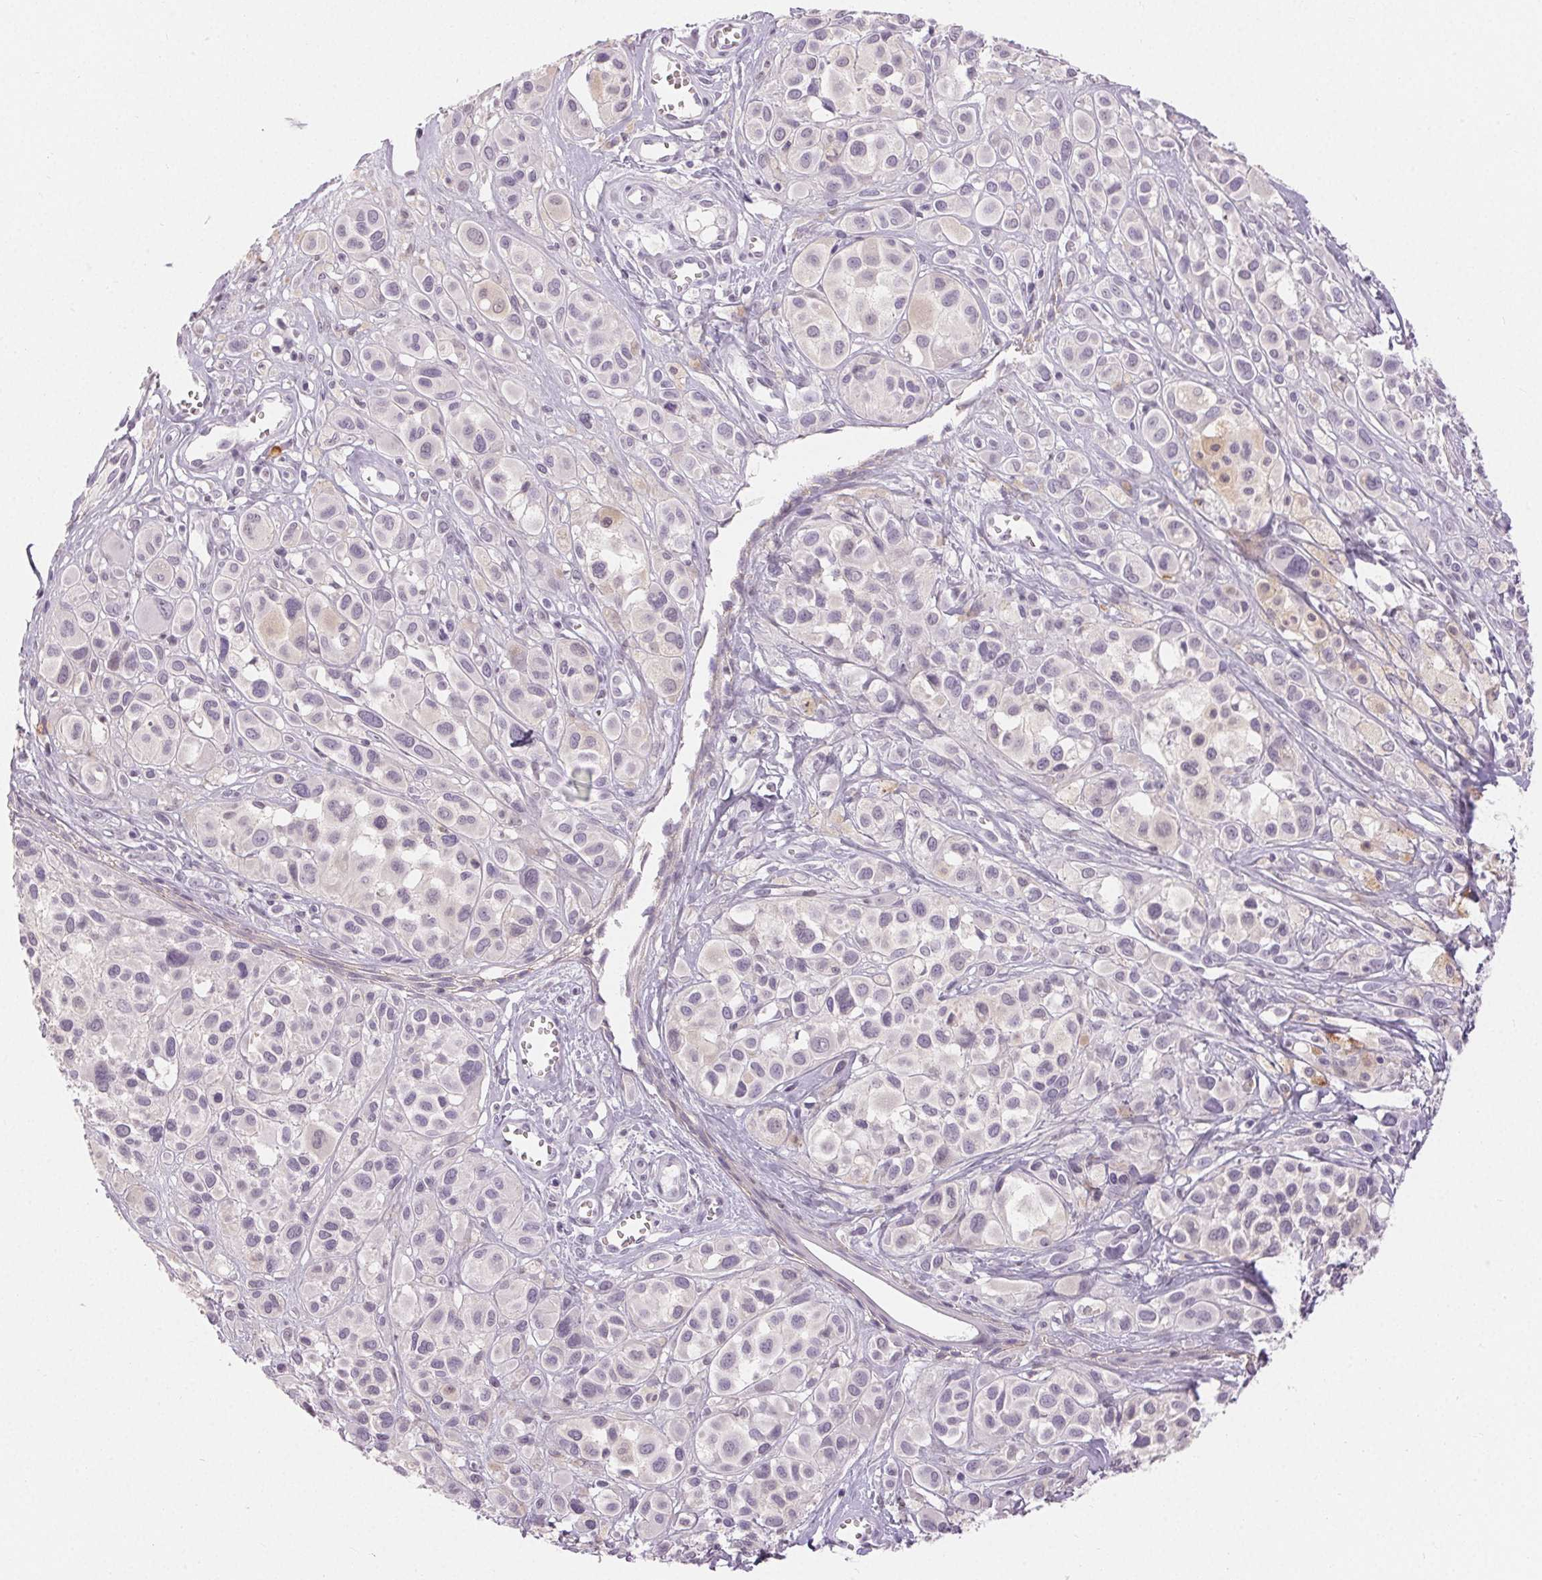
{"staining": {"intensity": "negative", "quantity": "none", "location": "none"}, "tissue": "melanoma", "cell_type": "Tumor cells", "image_type": "cancer", "snomed": [{"axis": "morphology", "description": "Malignant melanoma, NOS"}, {"axis": "topography", "description": "Skin"}], "caption": "Immunohistochemistry (IHC) of melanoma demonstrates no positivity in tumor cells.", "gene": "SFTPD", "patient": {"sex": "male", "age": 77}}